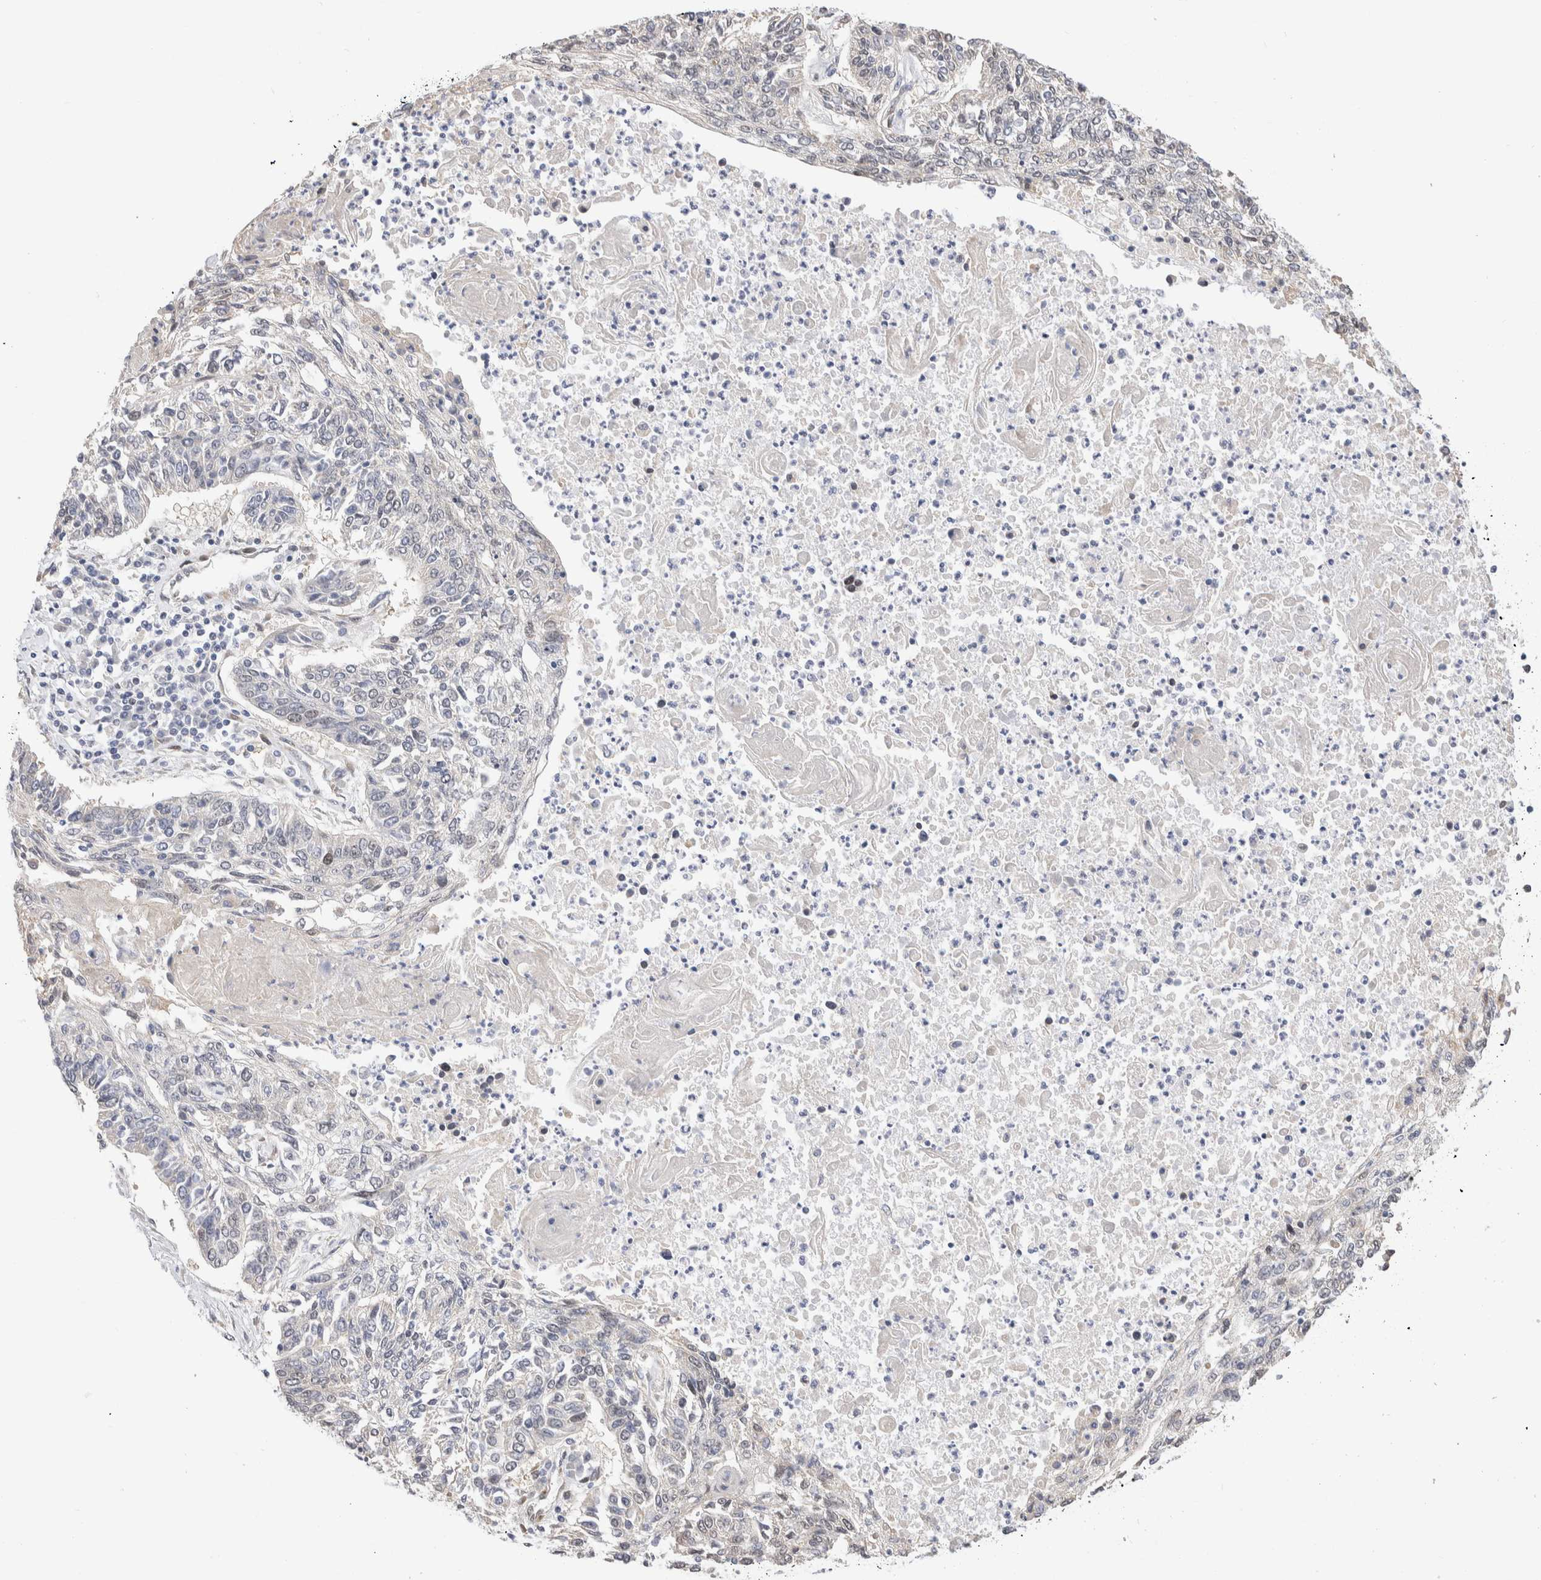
{"staining": {"intensity": "negative", "quantity": "none", "location": "none"}, "tissue": "lung cancer", "cell_type": "Tumor cells", "image_type": "cancer", "snomed": [{"axis": "morphology", "description": "Normal tissue, NOS"}, {"axis": "morphology", "description": "Squamous cell carcinoma, NOS"}, {"axis": "topography", "description": "Cartilage tissue"}, {"axis": "topography", "description": "Bronchus"}, {"axis": "topography", "description": "Lung"}], "caption": "Immunohistochemistry photomicrograph of lung cancer stained for a protein (brown), which exhibits no staining in tumor cells.", "gene": "NSMAF", "patient": {"sex": "female", "age": 49}}